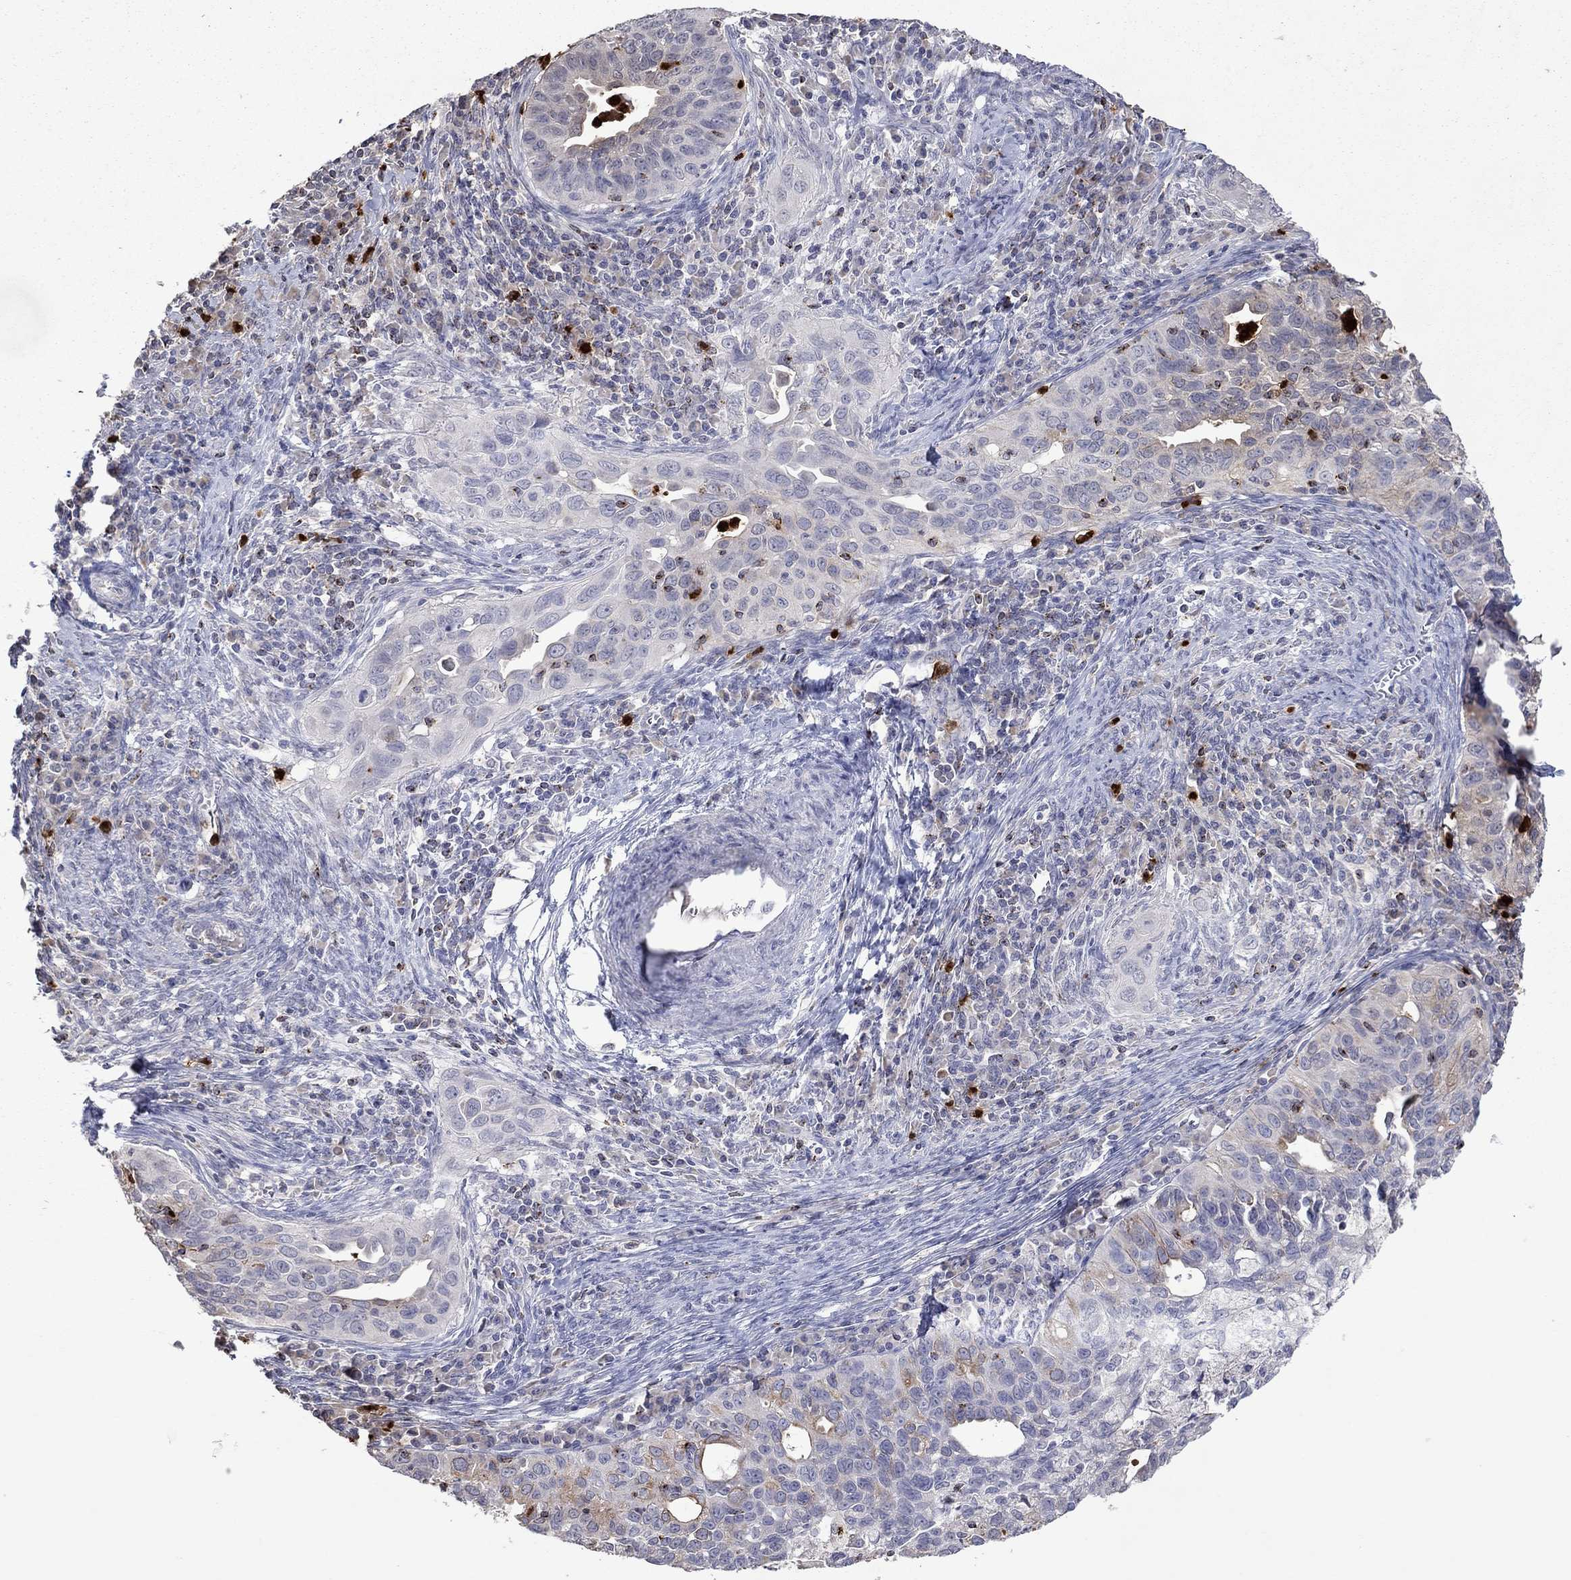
{"staining": {"intensity": "weak", "quantity": "<25%", "location": "cytoplasmic/membranous"}, "tissue": "cervical cancer", "cell_type": "Tumor cells", "image_type": "cancer", "snomed": [{"axis": "morphology", "description": "Squamous cell carcinoma, NOS"}, {"axis": "topography", "description": "Cervix"}], "caption": "Protein analysis of cervical cancer (squamous cell carcinoma) exhibits no significant expression in tumor cells.", "gene": "CCL5", "patient": {"sex": "female", "age": 26}}